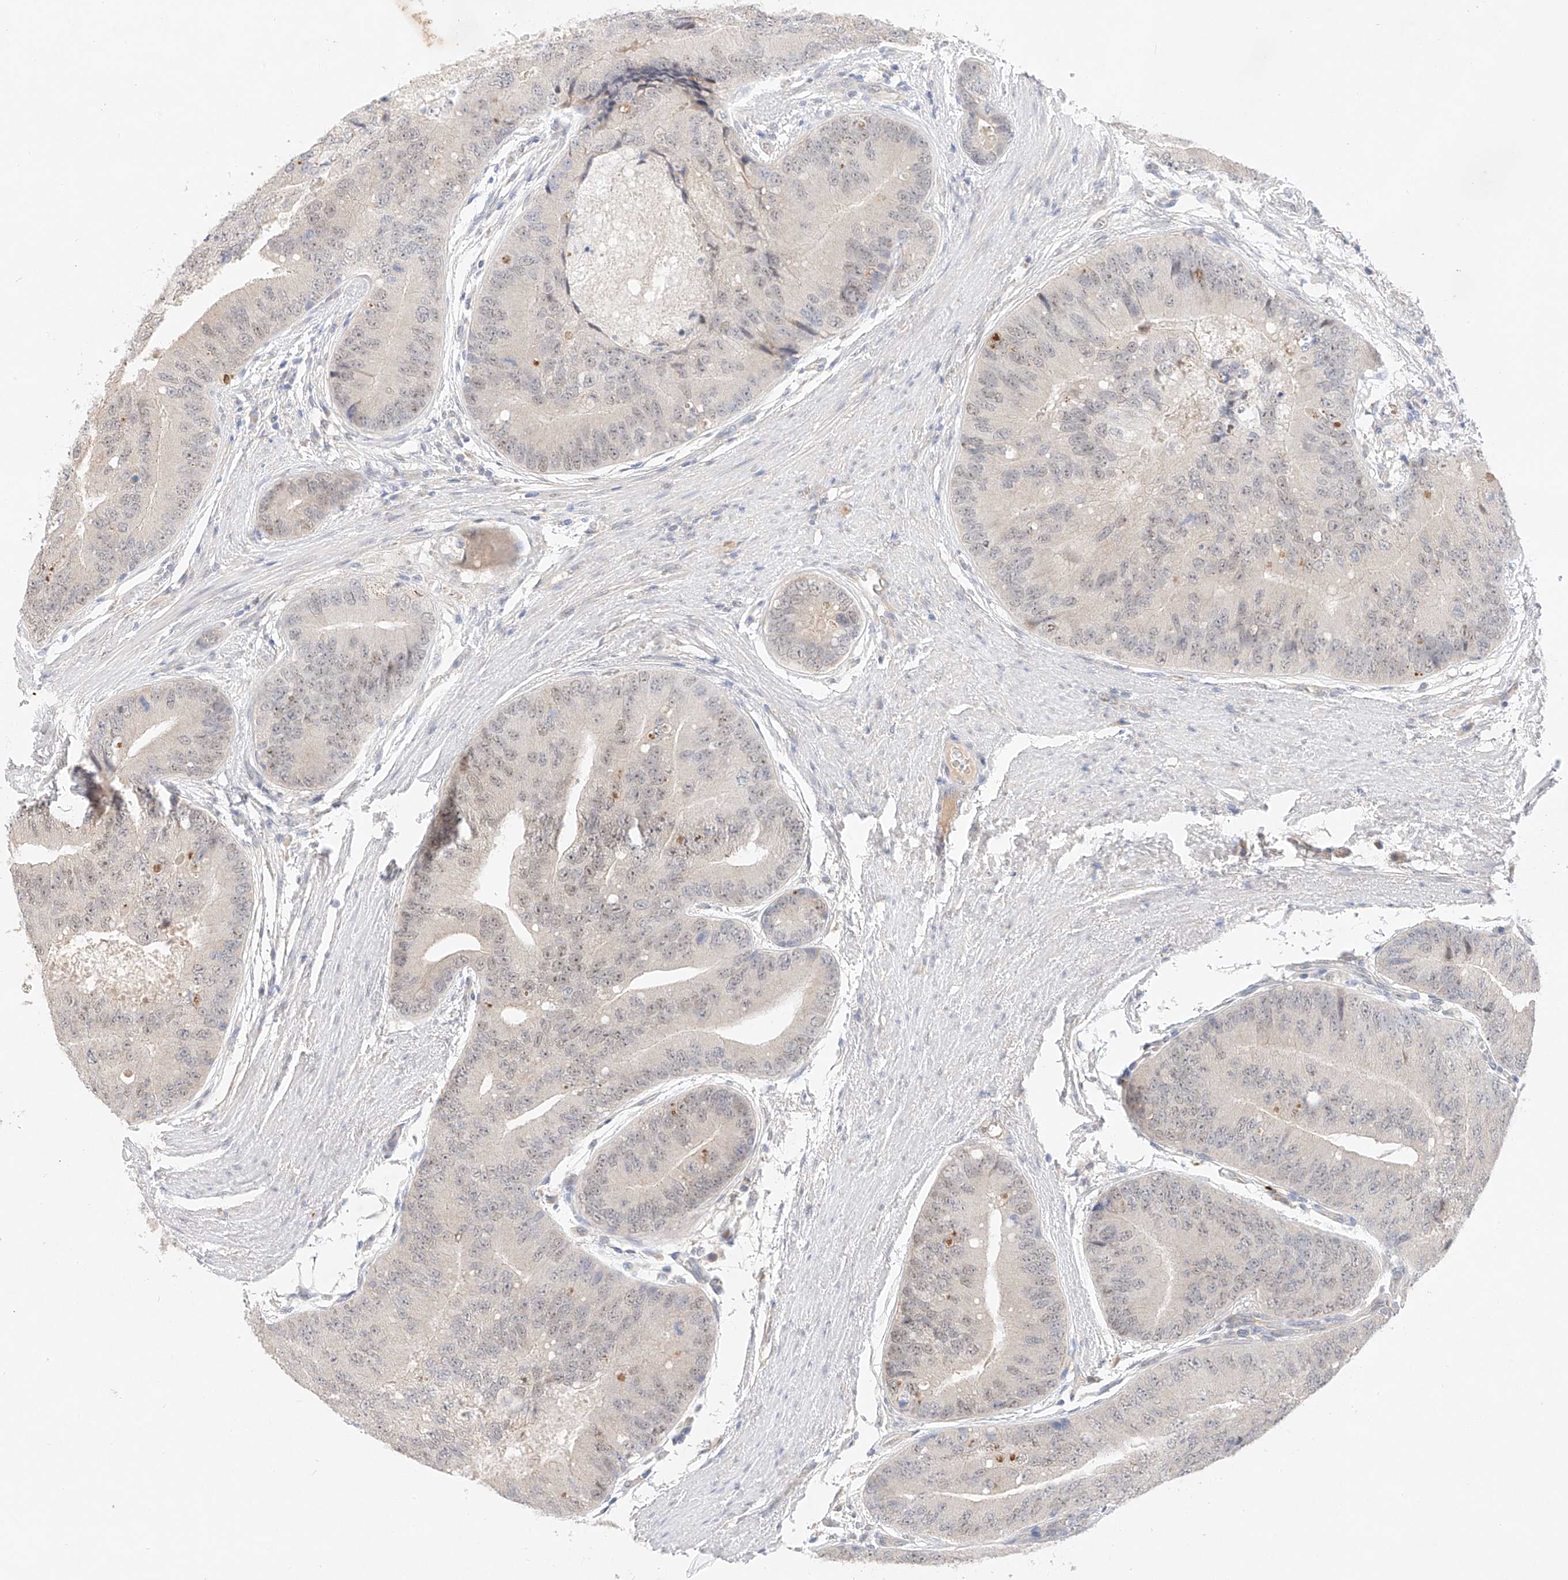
{"staining": {"intensity": "weak", "quantity": "25%-75%", "location": "nuclear"}, "tissue": "prostate cancer", "cell_type": "Tumor cells", "image_type": "cancer", "snomed": [{"axis": "morphology", "description": "Adenocarcinoma, High grade"}, {"axis": "topography", "description": "Prostate"}], "caption": "Human prostate high-grade adenocarcinoma stained with a protein marker shows weak staining in tumor cells.", "gene": "IL22RA2", "patient": {"sex": "male", "age": 70}}